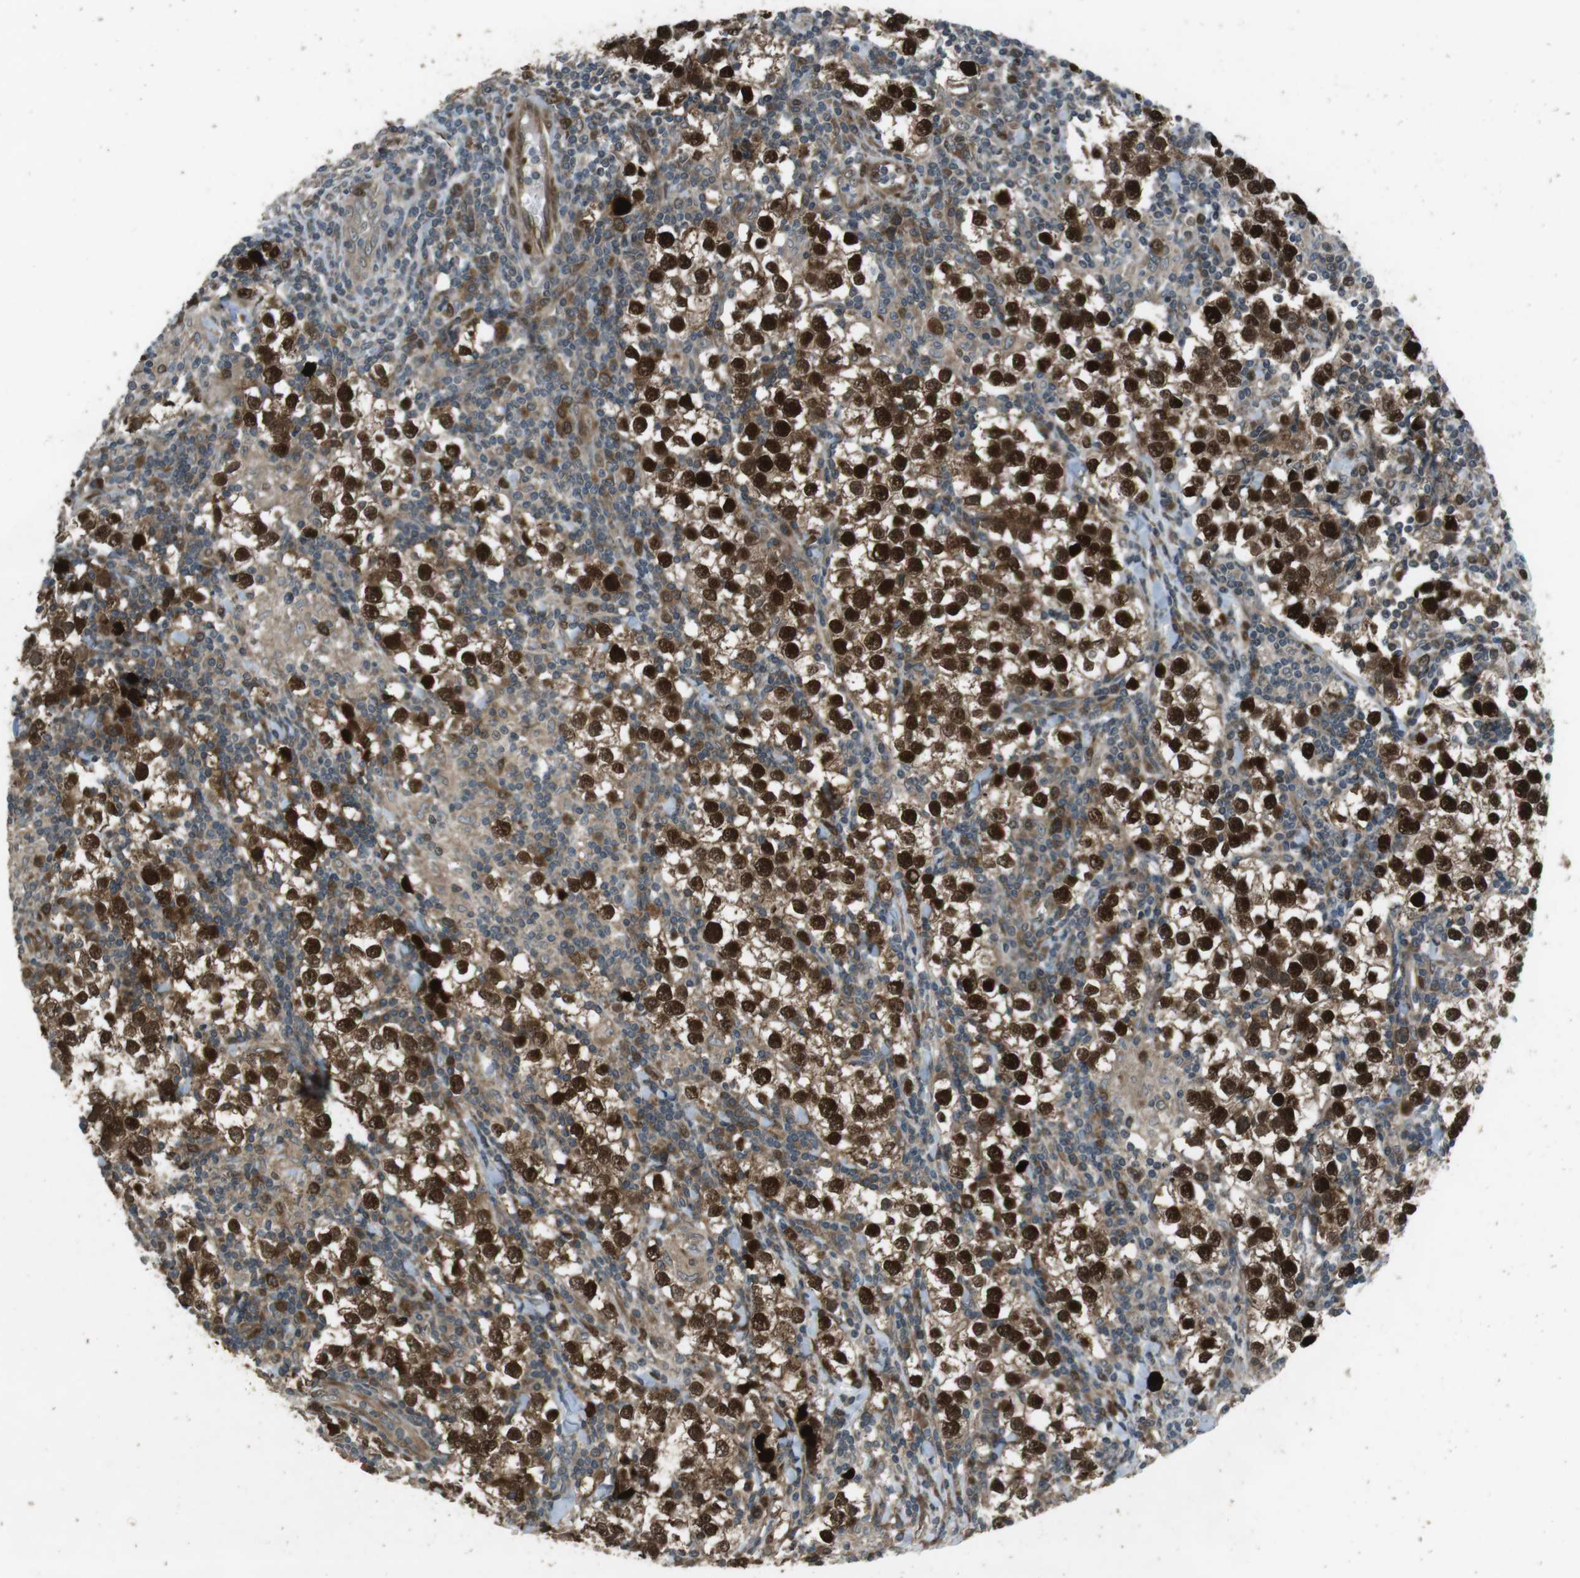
{"staining": {"intensity": "strong", "quantity": ">75%", "location": "cytoplasmic/membranous,nuclear"}, "tissue": "testis cancer", "cell_type": "Tumor cells", "image_type": "cancer", "snomed": [{"axis": "morphology", "description": "Seminoma, NOS"}, {"axis": "morphology", "description": "Carcinoma, Embryonal, NOS"}, {"axis": "topography", "description": "Testis"}], "caption": "A brown stain highlights strong cytoplasmic/membranous and nuclear staining of a protein in testis embryonal carcinoma tumor cells. (DAB (3,3'-diaminobenzidine) = brown stain, brightfield microscopy at high magnification).", "gene": "ZNF330", "patient": {"sex": "male", "age": 36}}